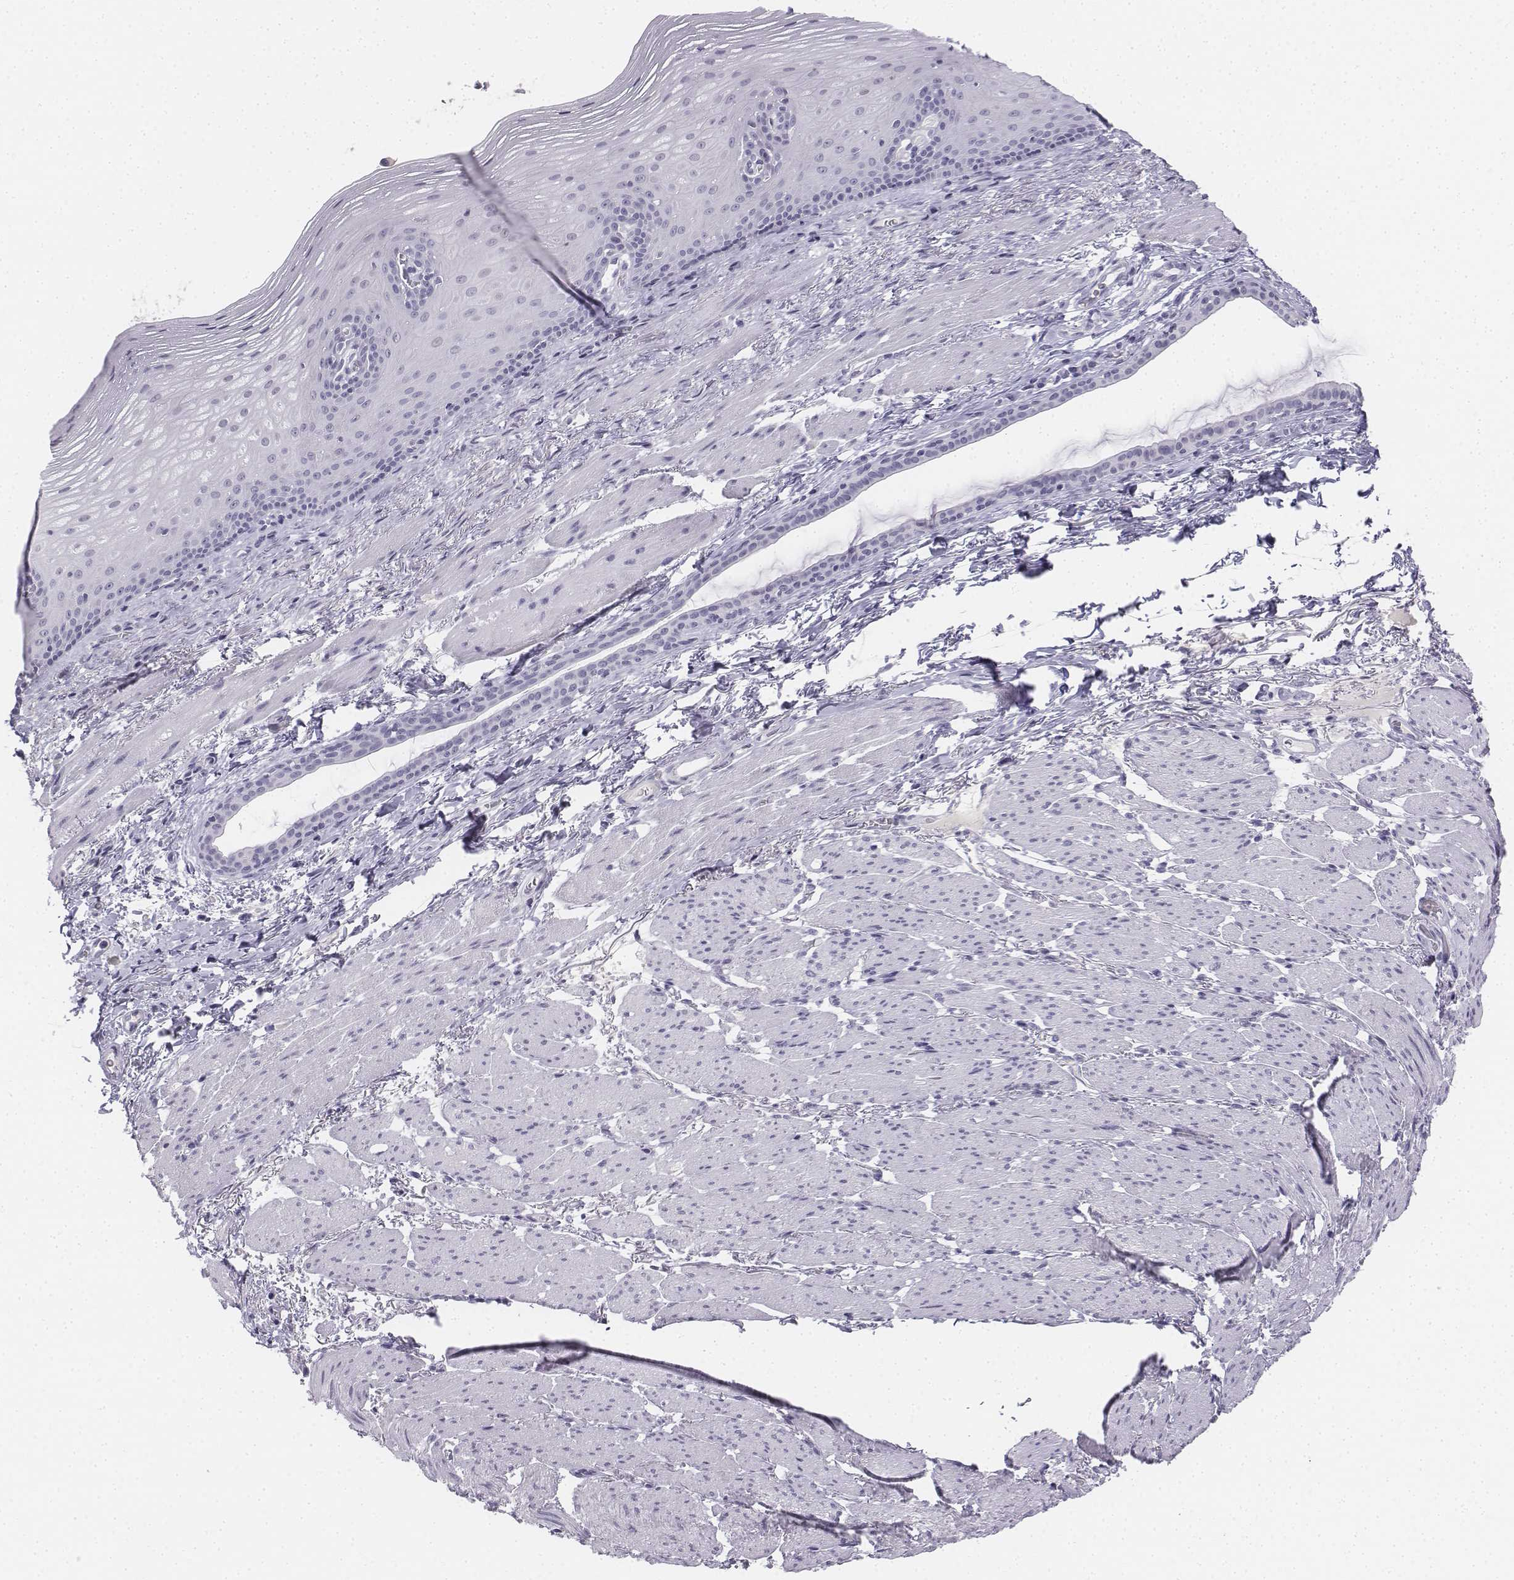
{"staining": {"intensity": "negative", "quantity": "none", "location": "none"}, "tissue": "esophagus", "cell_type": "Squamous epithelial cells", "image_type": "normal", "snomed": [{"axis": "morphology", "description": "Normal tissue, NOS"}, {"axis": "topography", "description": "Esophagus"}], "caption": "Squamous epithelial cells are negative for protein expression in unremarkable human esophagus. (DAB (3,3'-diaminobenzidine) immunohistochemistry with hematoxylin counter stain).", "gene": "UCN2", "patient": {"sex": "male", "age": 76}}